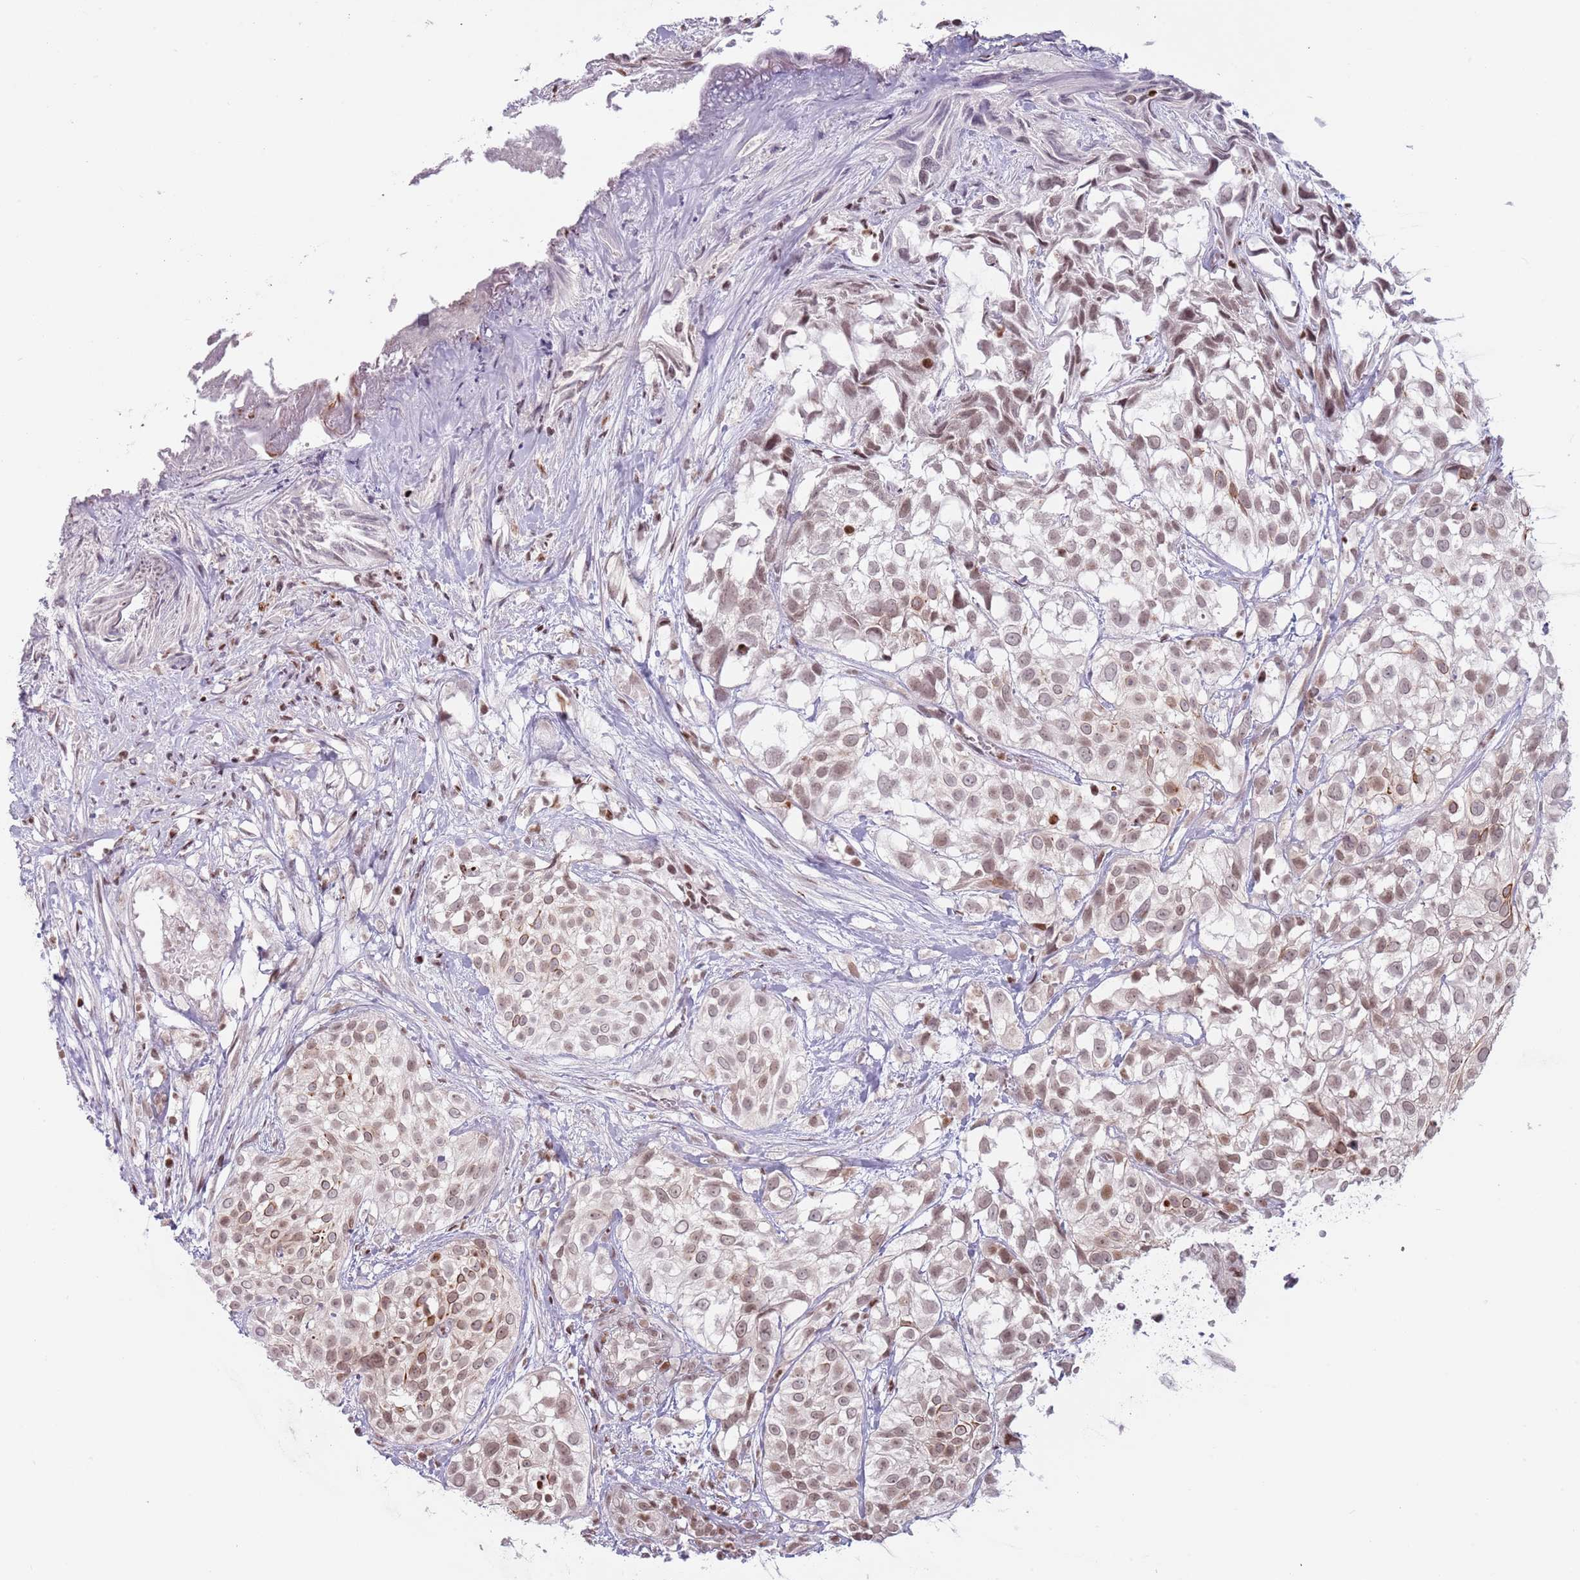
{"staining": {"intensity": "moderate", "quantity": ">75%", "location": "nuclear"}, "tissue": "urothelial cancer", "cell_type": "Tumor cells", "image_type": "cancer", "snomed": [{"axis": "morphology", "description": "Urothelial carcinoma, High grade"}, {"axis": "topography", "description": "Urinary bladder"}], "caption": "Moderate nuclear protein expression is present in approximately >75% of tumor cells in urothelial carcinoma (high-grade).", "gene": "SH3RF3", "patient": {"sex": "male", "age": 56}}